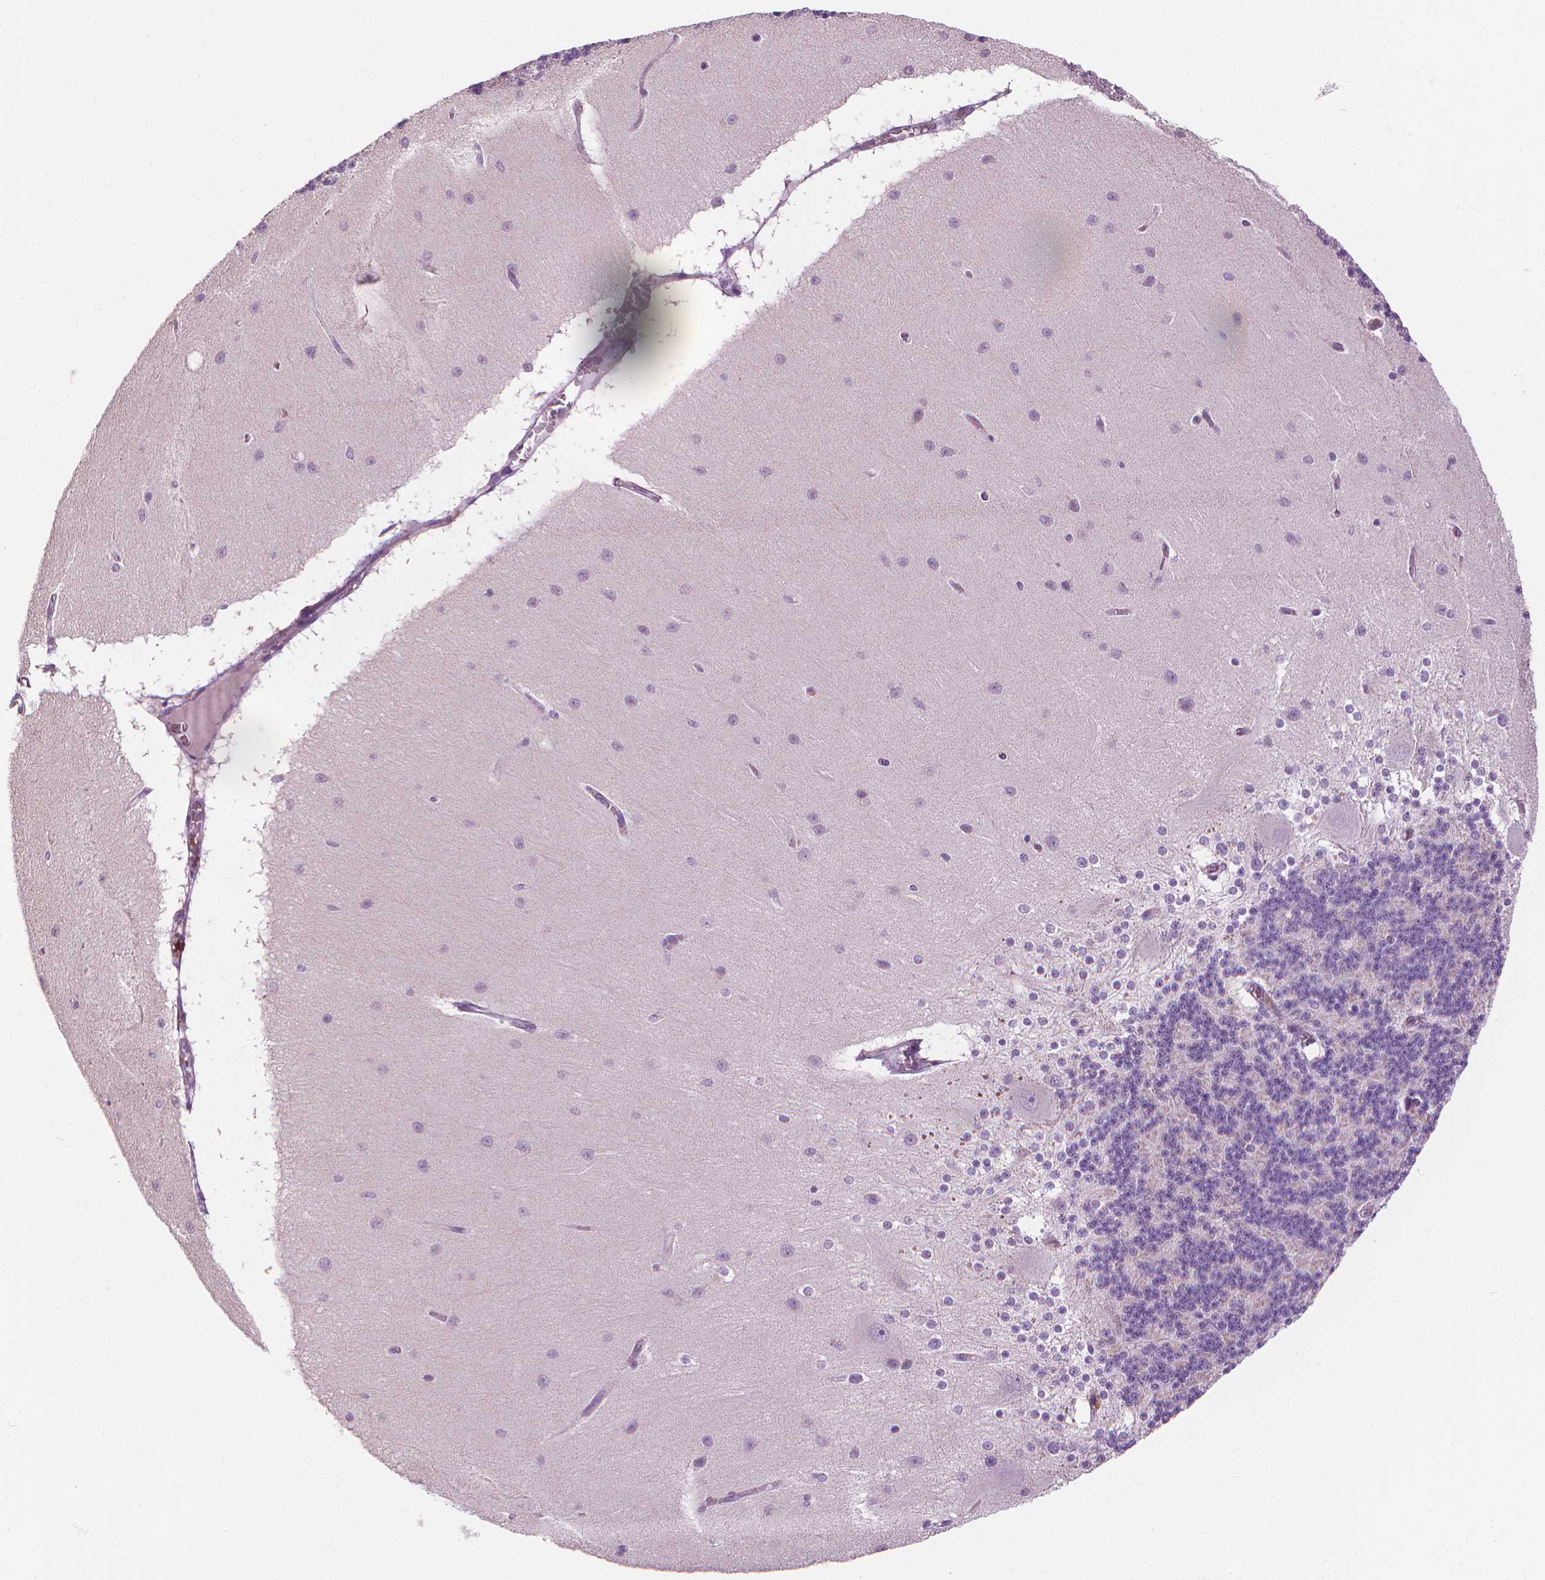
{"staining": {"intensity": "negative", "quantity": "none", "location": "none"}, "tissue": "cerebellum", "cell_type": "Cells in granular layer", "image_type": "normal", "snomed": [{"axis": "morphology", "description": "Normal tissue, NOS"}, {"axis": "topography", "description": "Cerebellum"}], "caption": "DAB (3,3'-diaminobenzidine) immunohistochemical staining of unremarkable cerebellum shows no significant positivity in cells in granular layer. (DAB IHC visualized using brightfield microscopy, high magnification).", "gene": "CFAP126", "patient": {"sex": "female", "age": 54}}